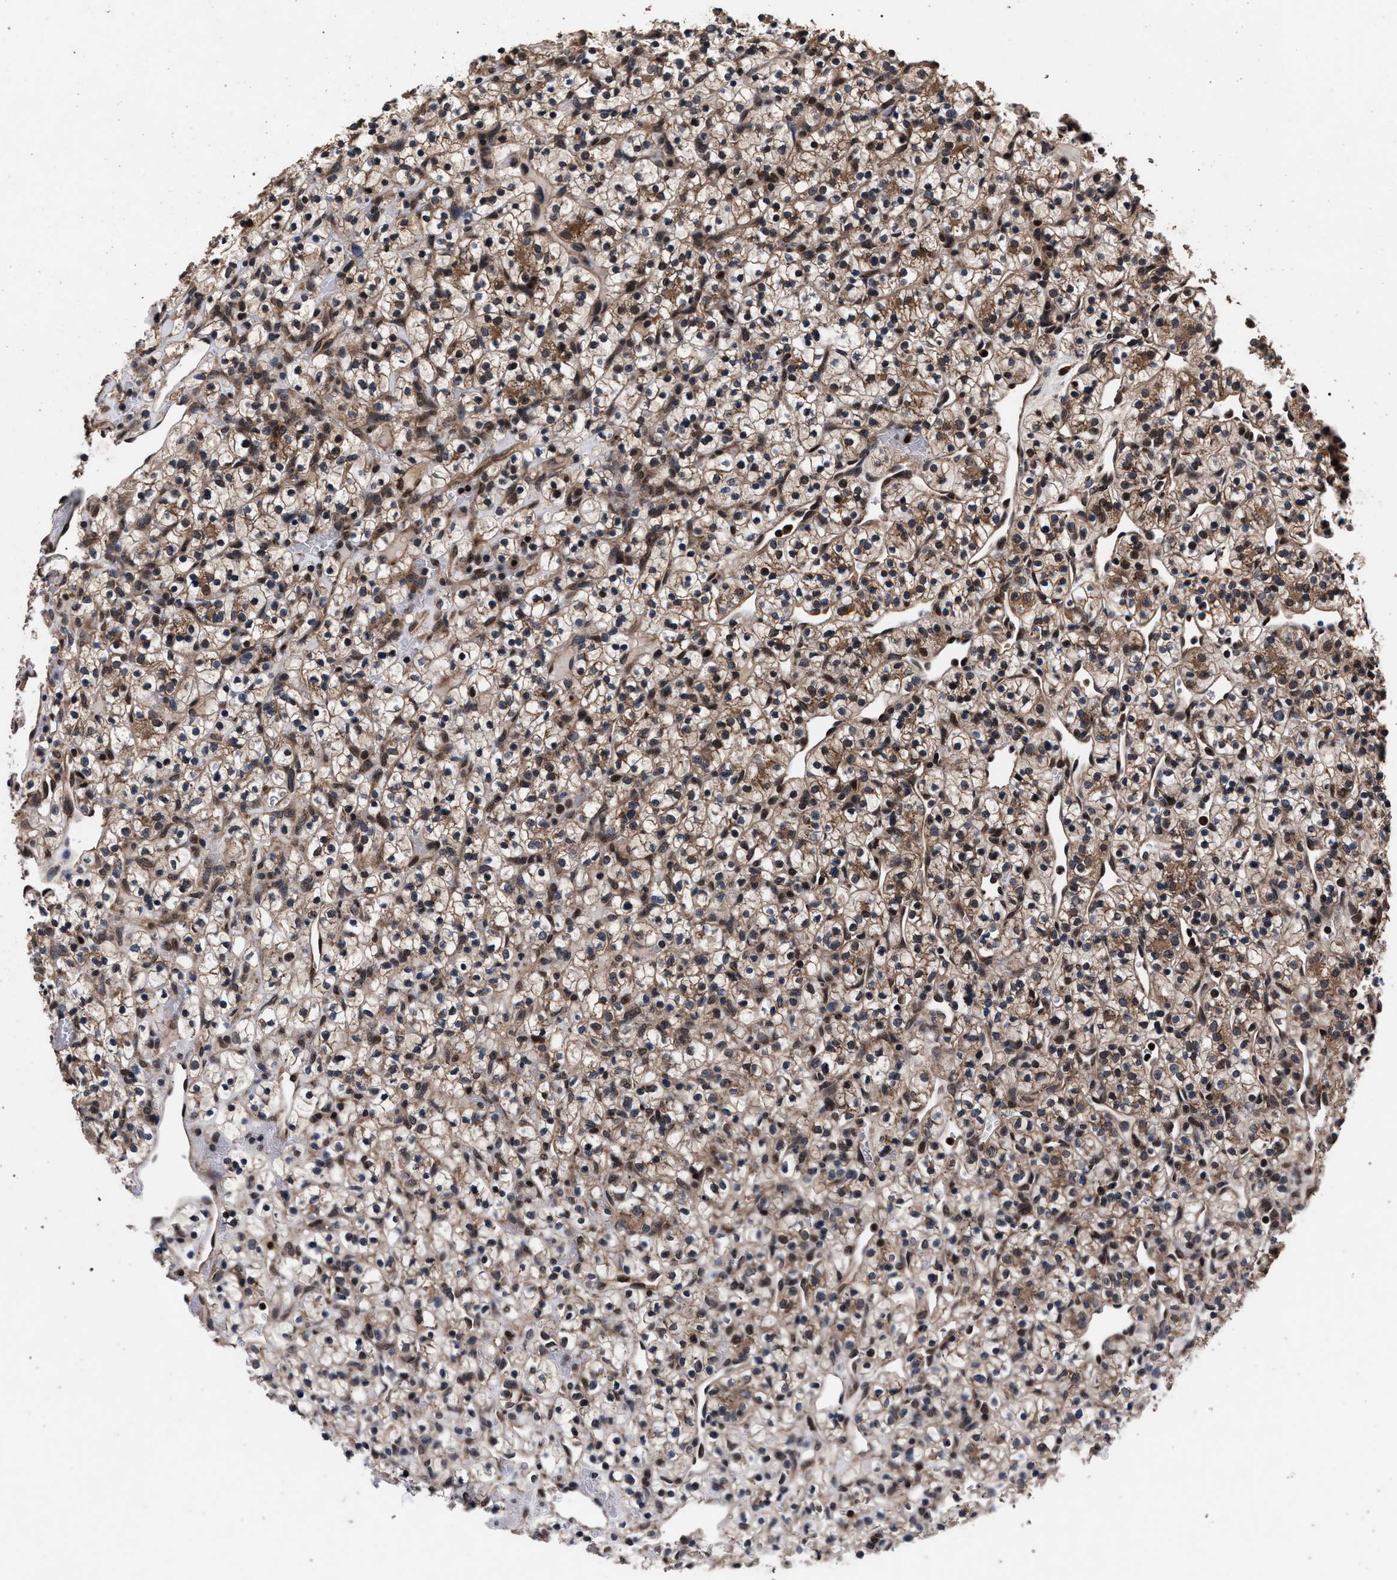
{"staining": {"intensity": "moderate", "quantity": ">75%", "location": "cytoplasmic/membranous,nuclear"}, "tissue": "renal cancer", "cell_type": "Tumor cells", "image_type": "cancer", "snomed": [{"axis": "morphology", "description": "Adenocarcinoma, NOS"}, {"axis": "topography", "description": "Kidney"}], "caption": "Tumor cells display medium levels of moderate cytoplasmic/membranous and nuclear expression in about >75% of cells in renal cancer (adenocarcinoma).", "gene": "ACOX1", "patient": {"sex": "female", "age": 57}}